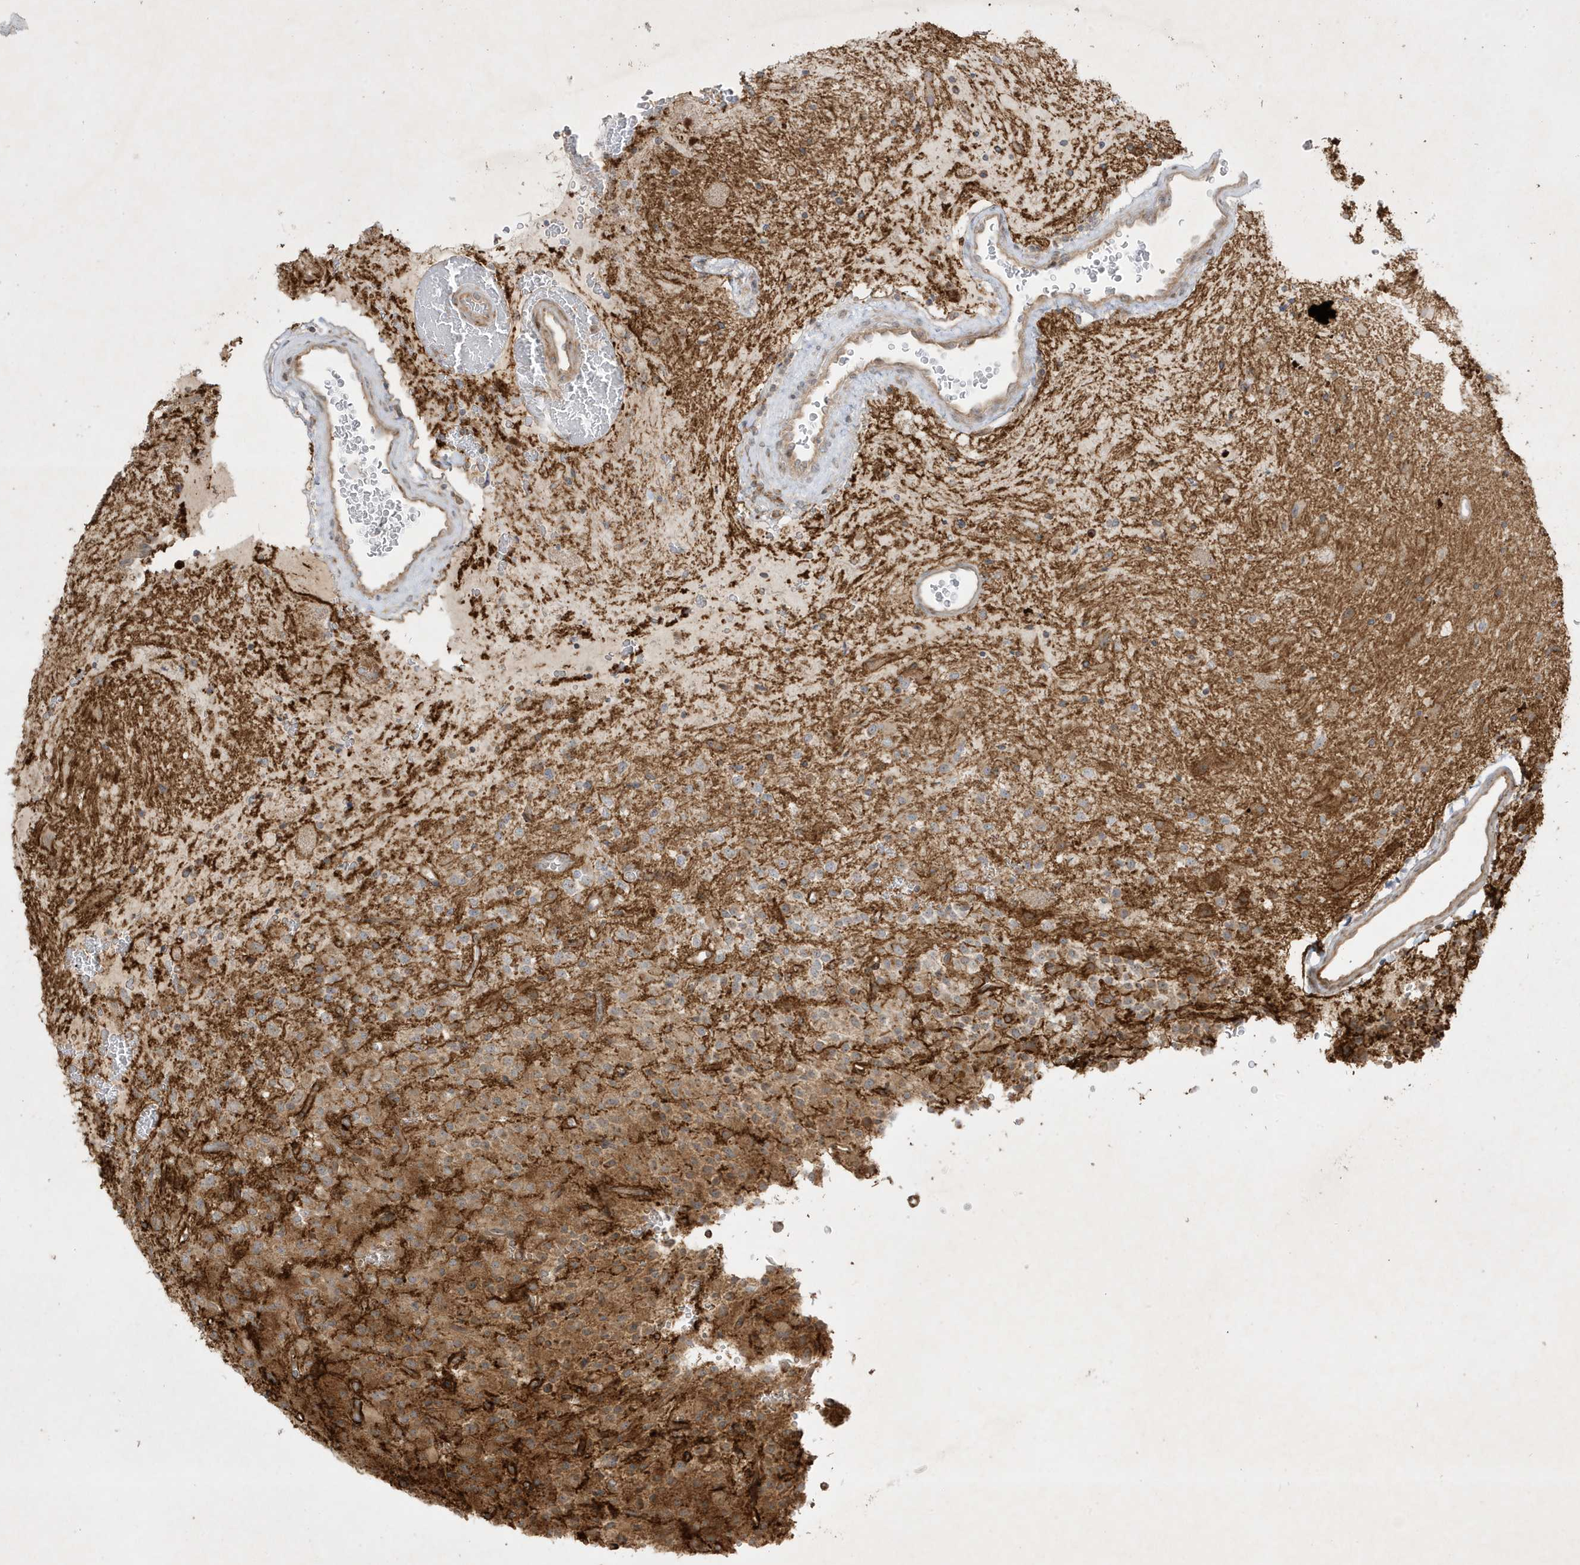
{"staining": {"intensity": "weak", "quantity": ">75%", "location": "cytoplasmic/membranous"}, "tissue": "glioma", "cell_type": "Tumor cells", "image_type": "cancer", "snomed": [{"axis": "morphology", "description": "Glioma, malignant, High grade"}, {"axis": "topography", "description": "Brain"}], "caption": "Weak cytoplasmic/membranous positivity is seen in about >75% of tumor cells in malignant glioma (high-grade). (Stains: DAB in brown, nuclei in blue, Microscopy: brightfield microscopy at high magnification).", "gene": "IFT57", "patient": {"sex": "male", "age": 34}}